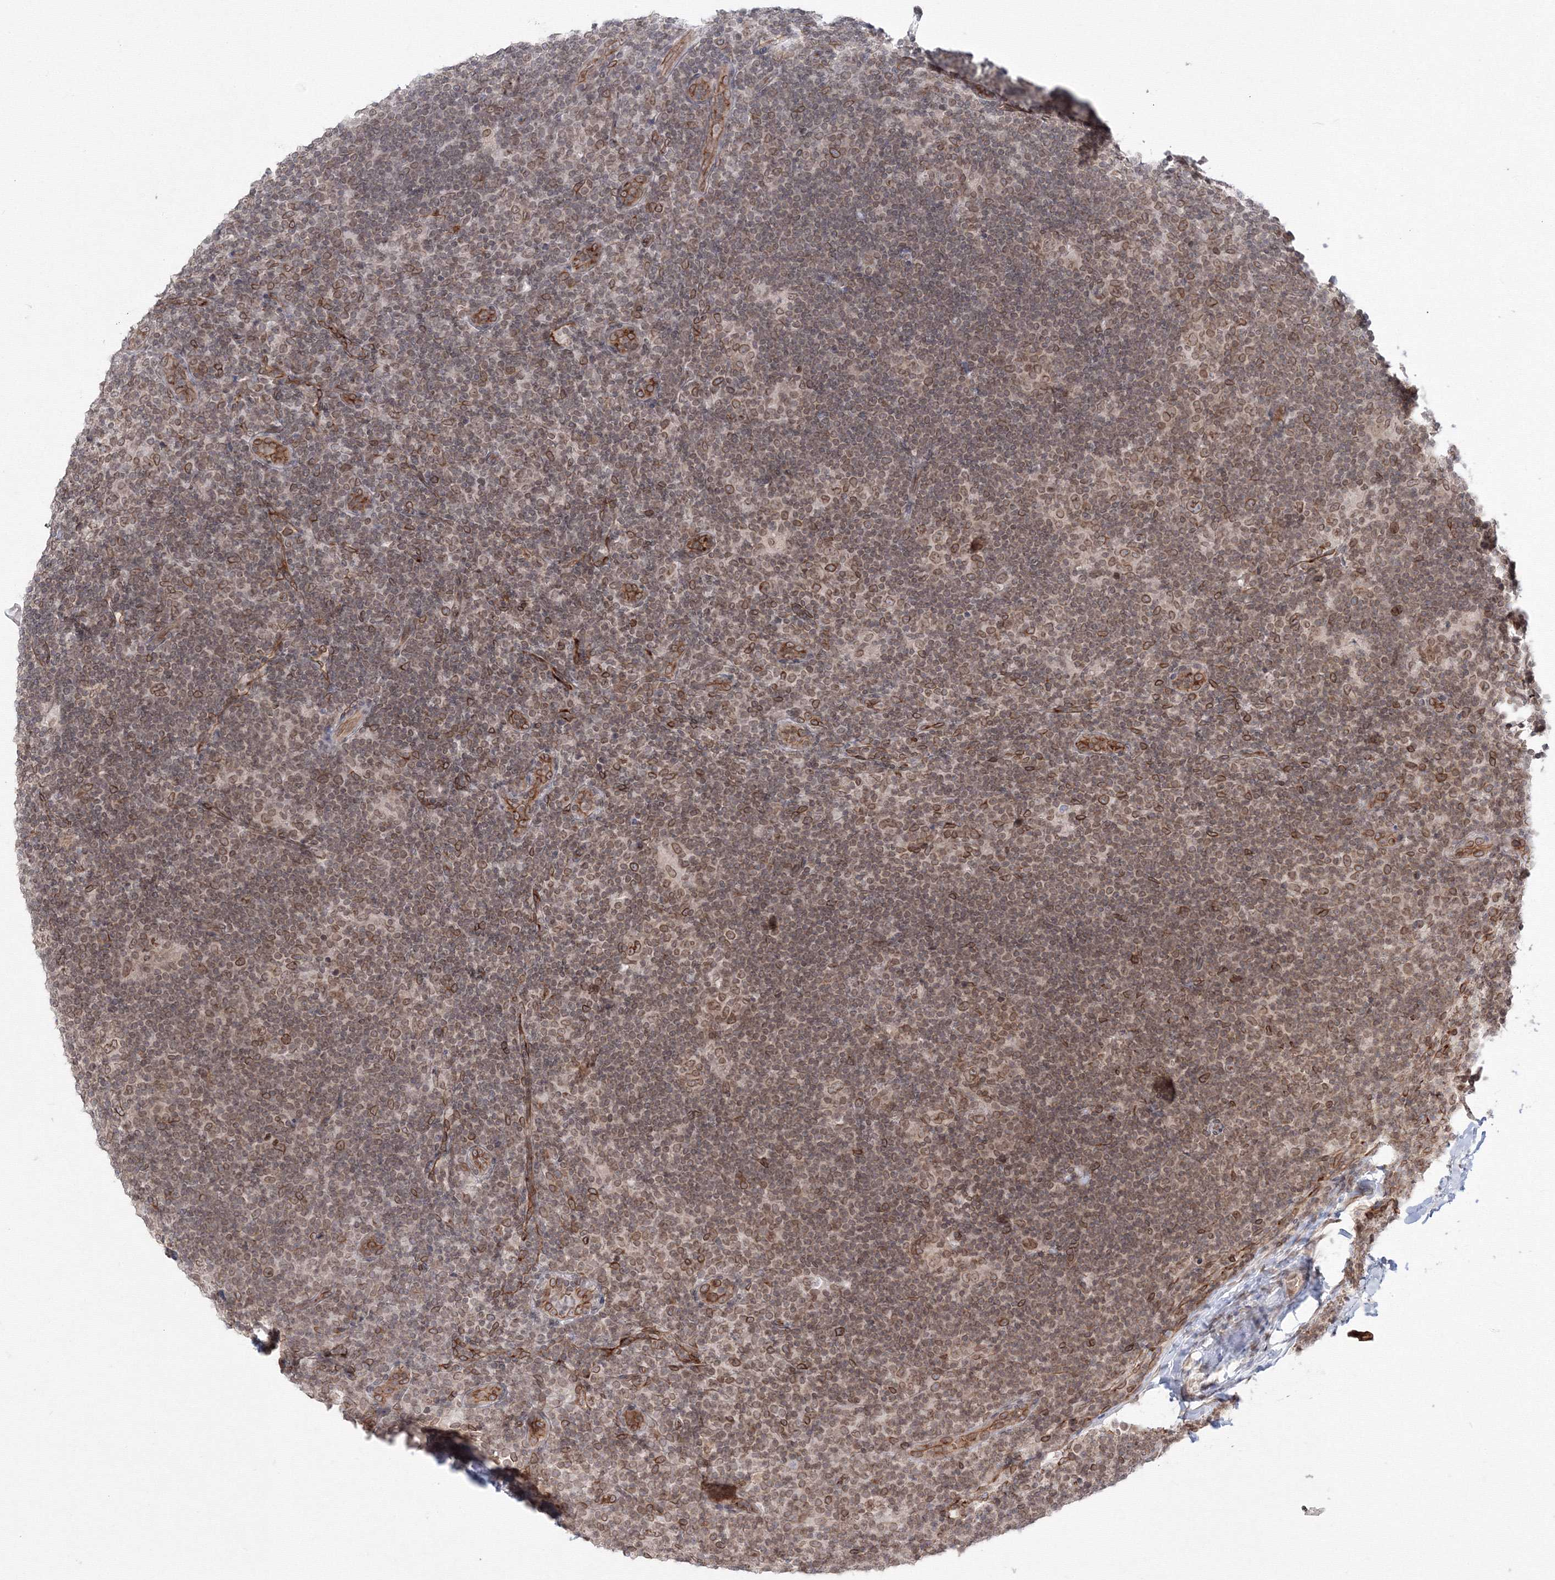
{"staining": {"intensity": "moderate", "quantity": ">75%", "location": "cytoplasmic/membranous,nuclear"}, "tissue": "lymphoma", "cell_type": "Tumor cells", "image_type": "cancer", "snomed": [{"axis": "morphology", "description": "Hodgkin's disease, NOS"}, {"axis": "topography", "description": "Lymph node"}], "caption": "Lymphoma stained for a protein shows moderate cytoplasmic/membranous and nuclear positivity in tumor cells. (DAB IHC with brightfield microscopy, high magnification).", "gene": "DNAJB2", "patient": {"sex": "female", "age": 57}}